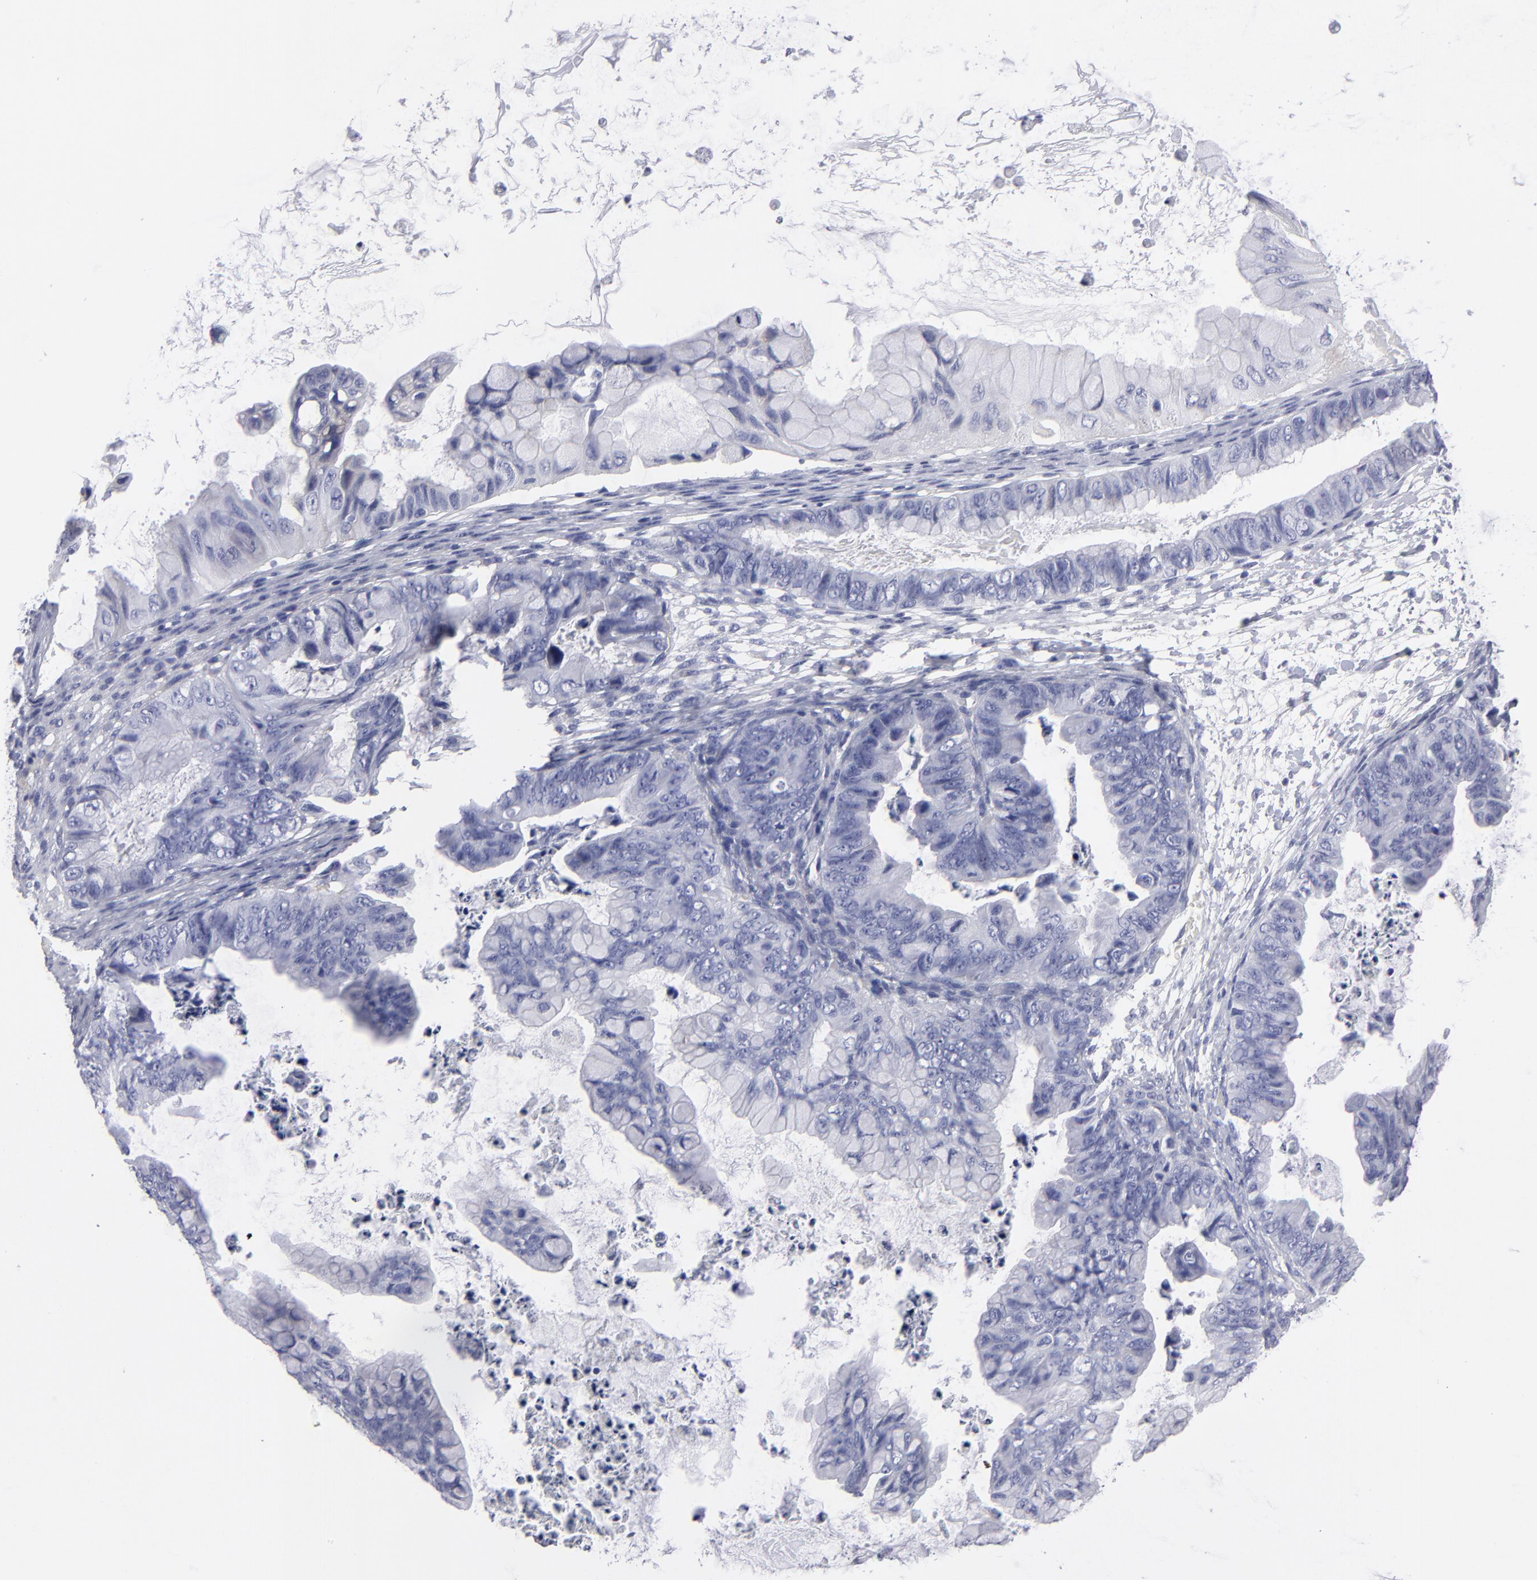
{"staining": {"intensity": "negative", "quantity": "none", "location": "none"}, "tissue": "ovarian cancer", "cell_type": "Tumor cells", "image_type": "cancer", "snomed": [{"axis": "morphology", "description": "Cystadenocarcinoma, mucinous, NOS"}, {"axis": "topography", "description": "Ovary"}], "caption": "An image of mucinous cystadenocarcinoma (ovarian) stained for a protein displays no brown staining in tumor cells.", "gene": "CADM3", "patient": {"sex": "female", "age": 36}}